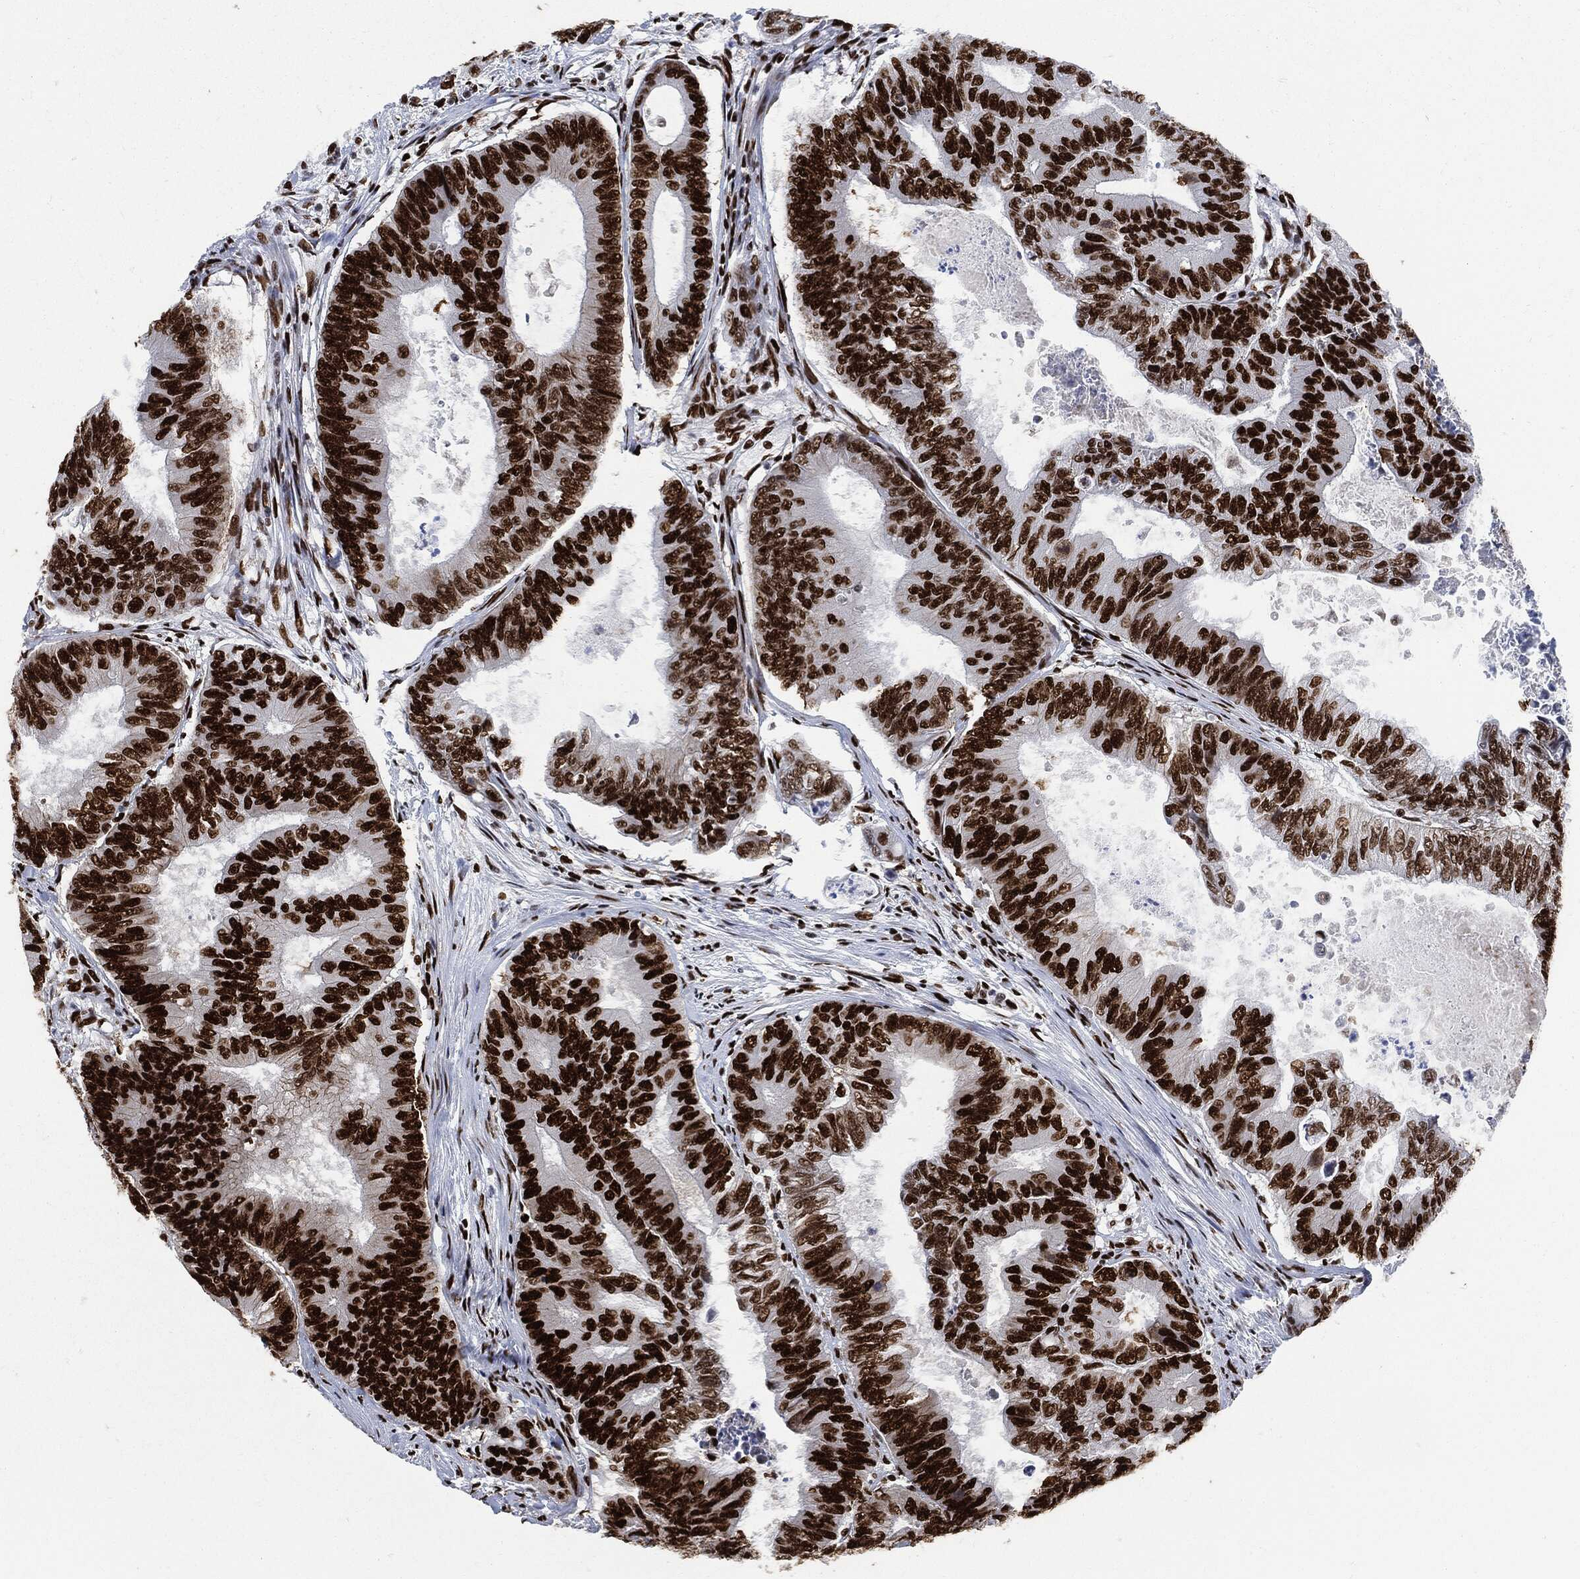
{"staining": {"intensity": "strong", "quantity": ">75%", "location": "nuclear"}, "tissue": "colorectal cancer", "cell_type": "Tumor cells", "image_type": "cancer", "snomed": [{"axis": "morphology", "description": "Adenocarcinoma, NOS"}, {"axis": "topography", "description": "Colon"}], "caption": "The image exhibits a brown stain indicating the presence of a protein in the nuclear of tumor cells in colorectal cancer (adenocarcinoma).", "gene": "RECQL", "patient": {"sex": "female", "age": 48}}